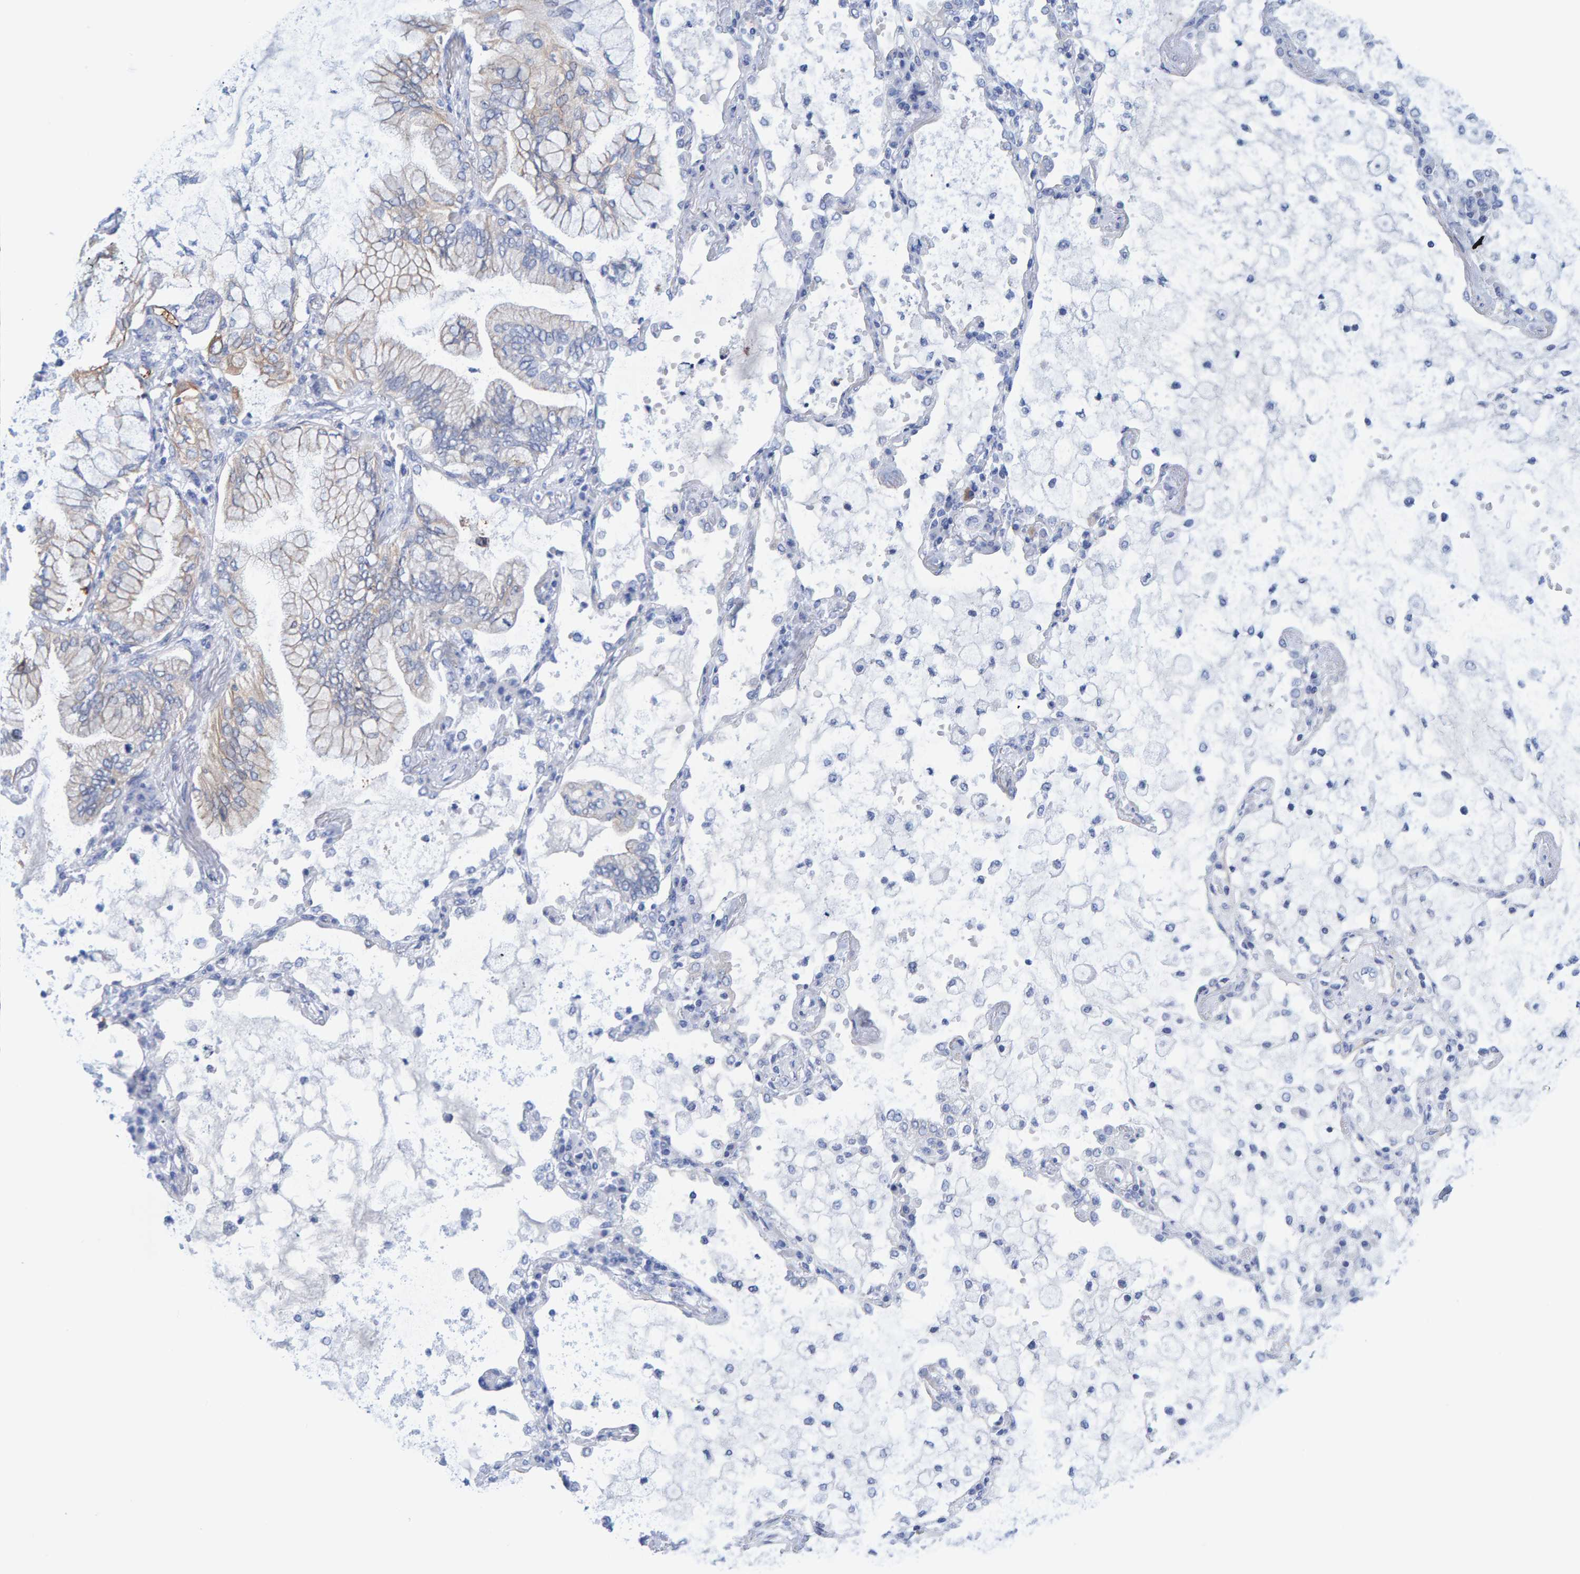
{"staining": {"intensity": "weak", "quantity": ">75%", "location": "cytoplasmic/membranous"}, "tissue": "lung cancer", "cell_type": "Tumor cells", "image_type": "cancer", "snomed": [{"axis": "morphology", "description": "Adenocarcinoma, NOS"}, {"axis": "topography", "description": "Lung"}], "caption": "DAB immunohistochemical staining of human lung cancer displays weak cytoplasmic/membranous protein expression in approximately >75% of tumor cells. The protein of interest is shown in brown color, while the nuclei are stained blue.", "gene": "JAKMIP3", "patient": {"sex": "female", "age": 70}}